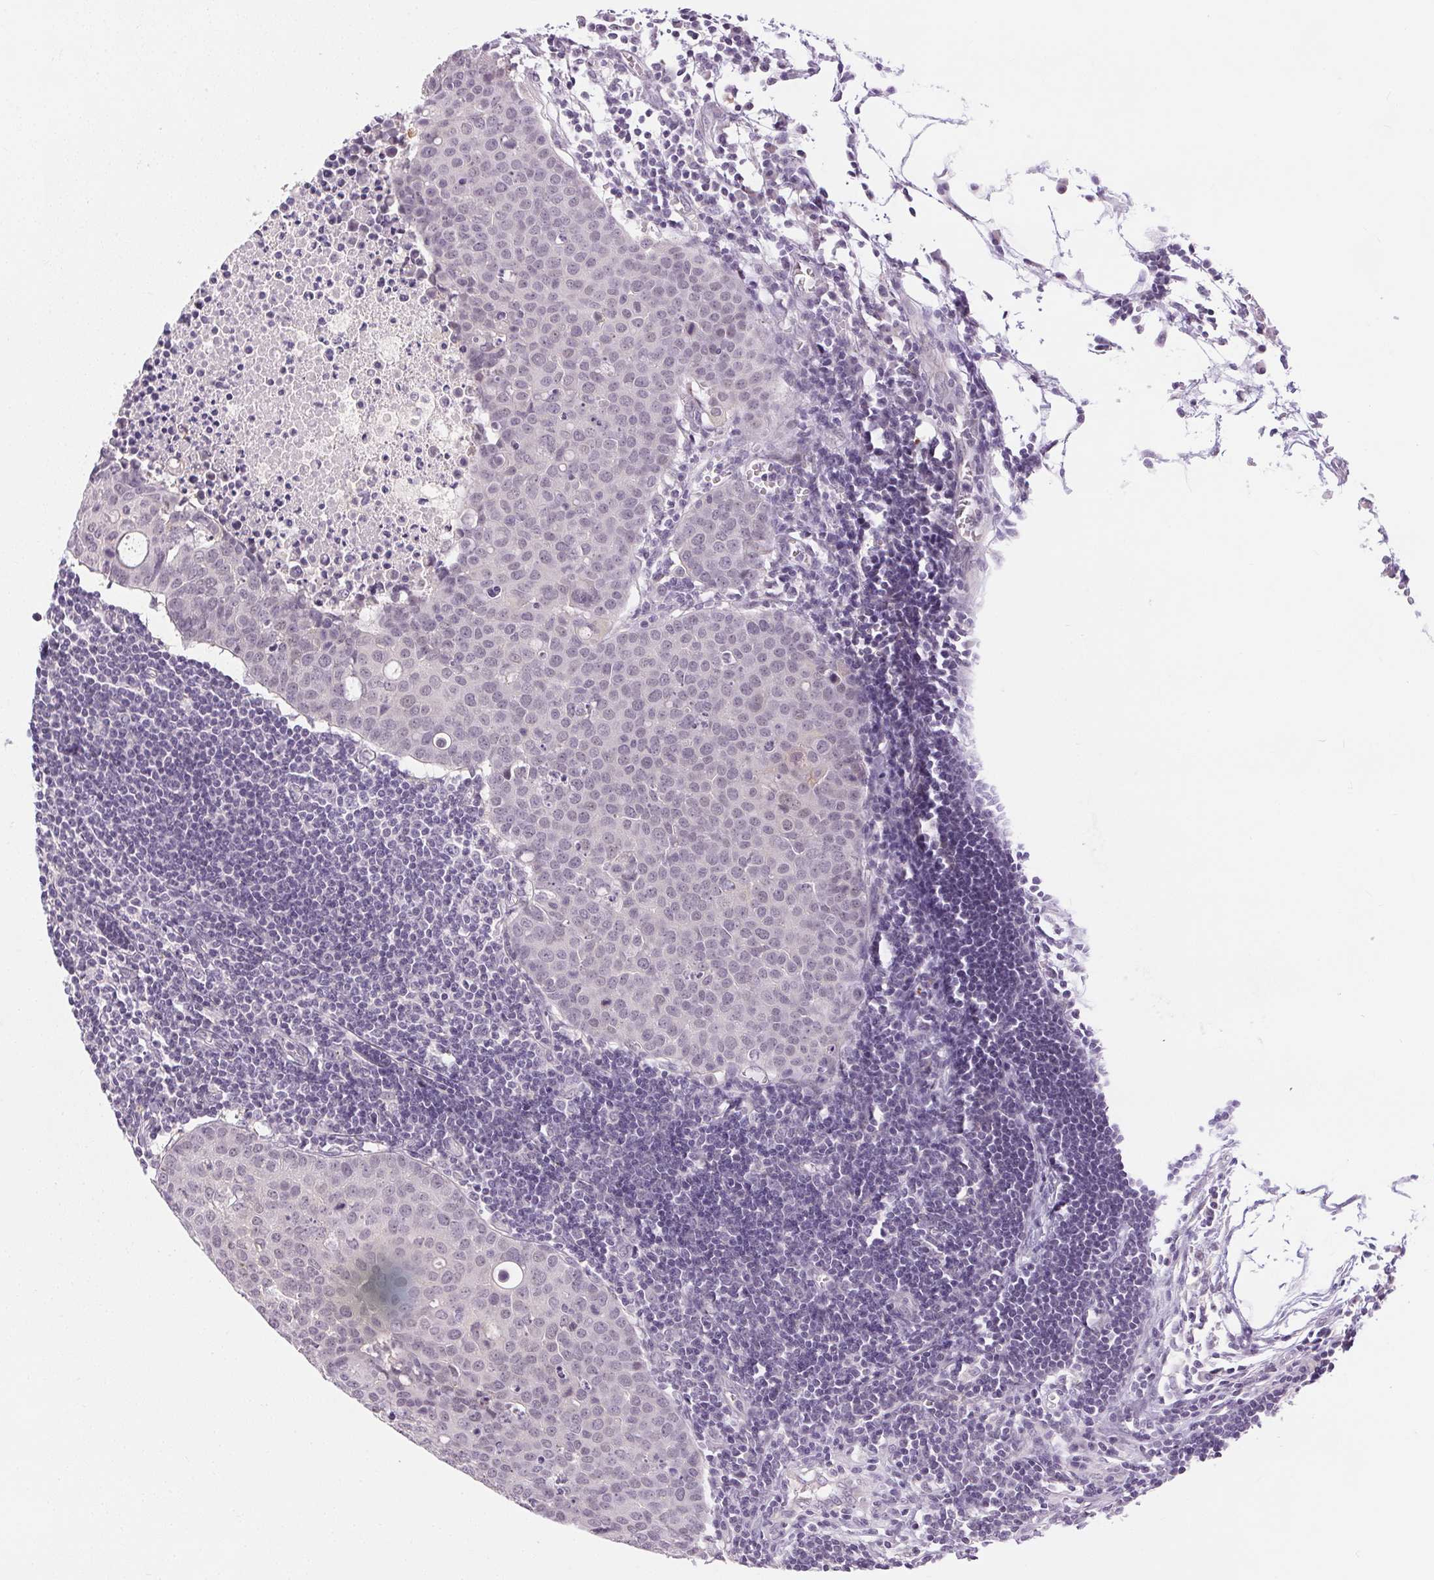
{"staining": {"intensity": "negative", "quantity": "none", "location": "none"}, "tissue": "carcinoid", "cell_type": "Tumor cells", "image_type": "cancer", "snomed": [{"axis": "morphology", "description": "Carcinoid, malignant, NOS"}, {"axis": "topography", "description": "Colon"}], "caption": "Immunohistochemical staining of human carcinoid displays no significant staining in tumor cells.", "gene": "FAM168A", "patient": {"sex": "male", "age": 81}}